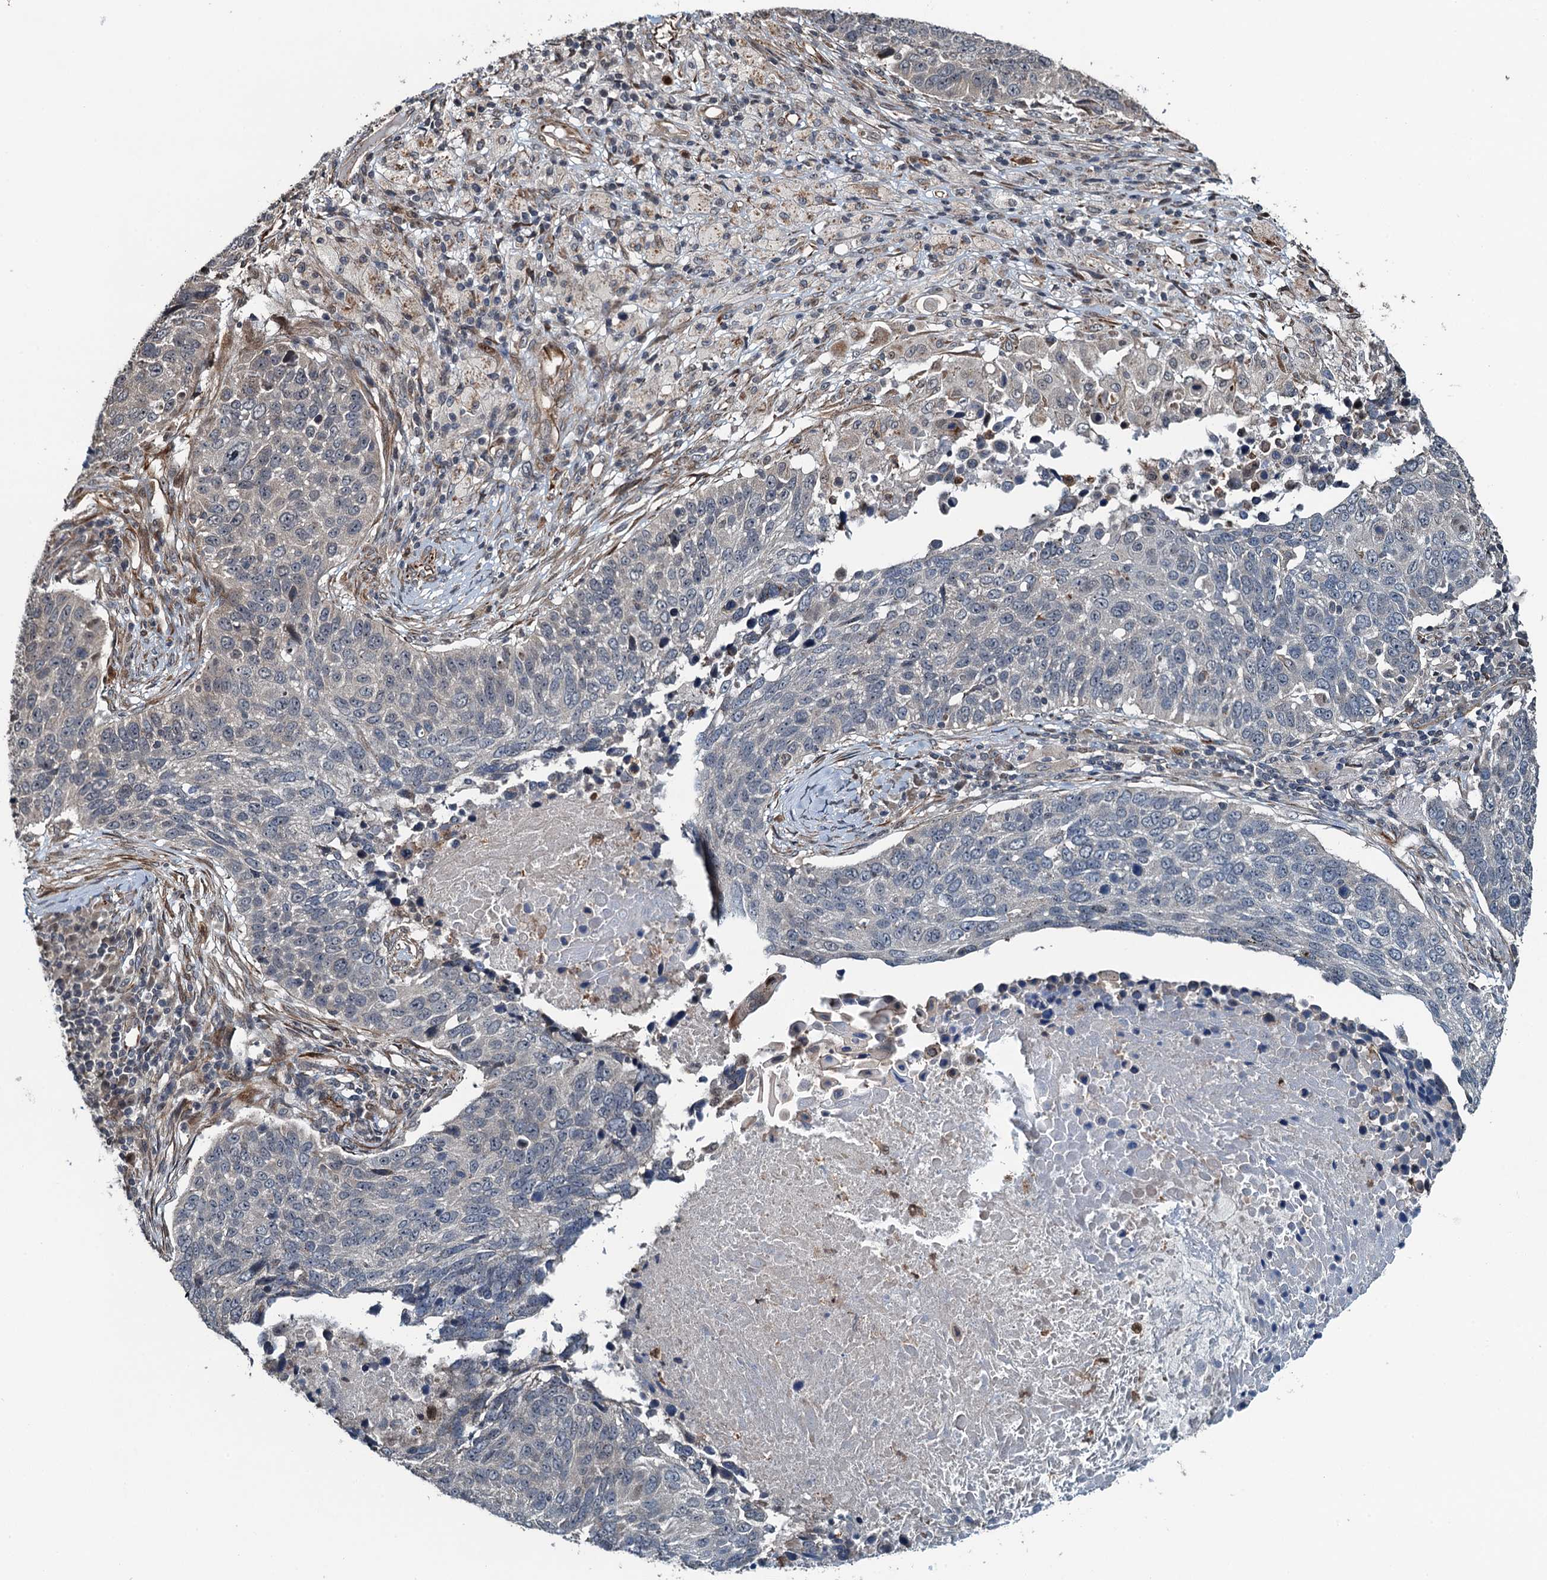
{"staining": {"intensity": "negative", "quantity": "none", "location": "none"}, "tissue": "lung cancer", "cell_type": "Tumor cells", "image_type": "cancer", "snomed": [{"axis": "morphology", "description": "Normal tissue, NOS"}, {"axis": "morphology", "description": "Squamous cell carcinoma, NOS"}, {"axis": "topography", "description": "Lymph node"}, {"axis": "topography", "description": "Lung"}], "caption": "The photomicrograph demonstrates no significant staining in tumor cells of lung cancer.", "gene": "WHAMM", "patient": {"sex": "male", "age": 66}}